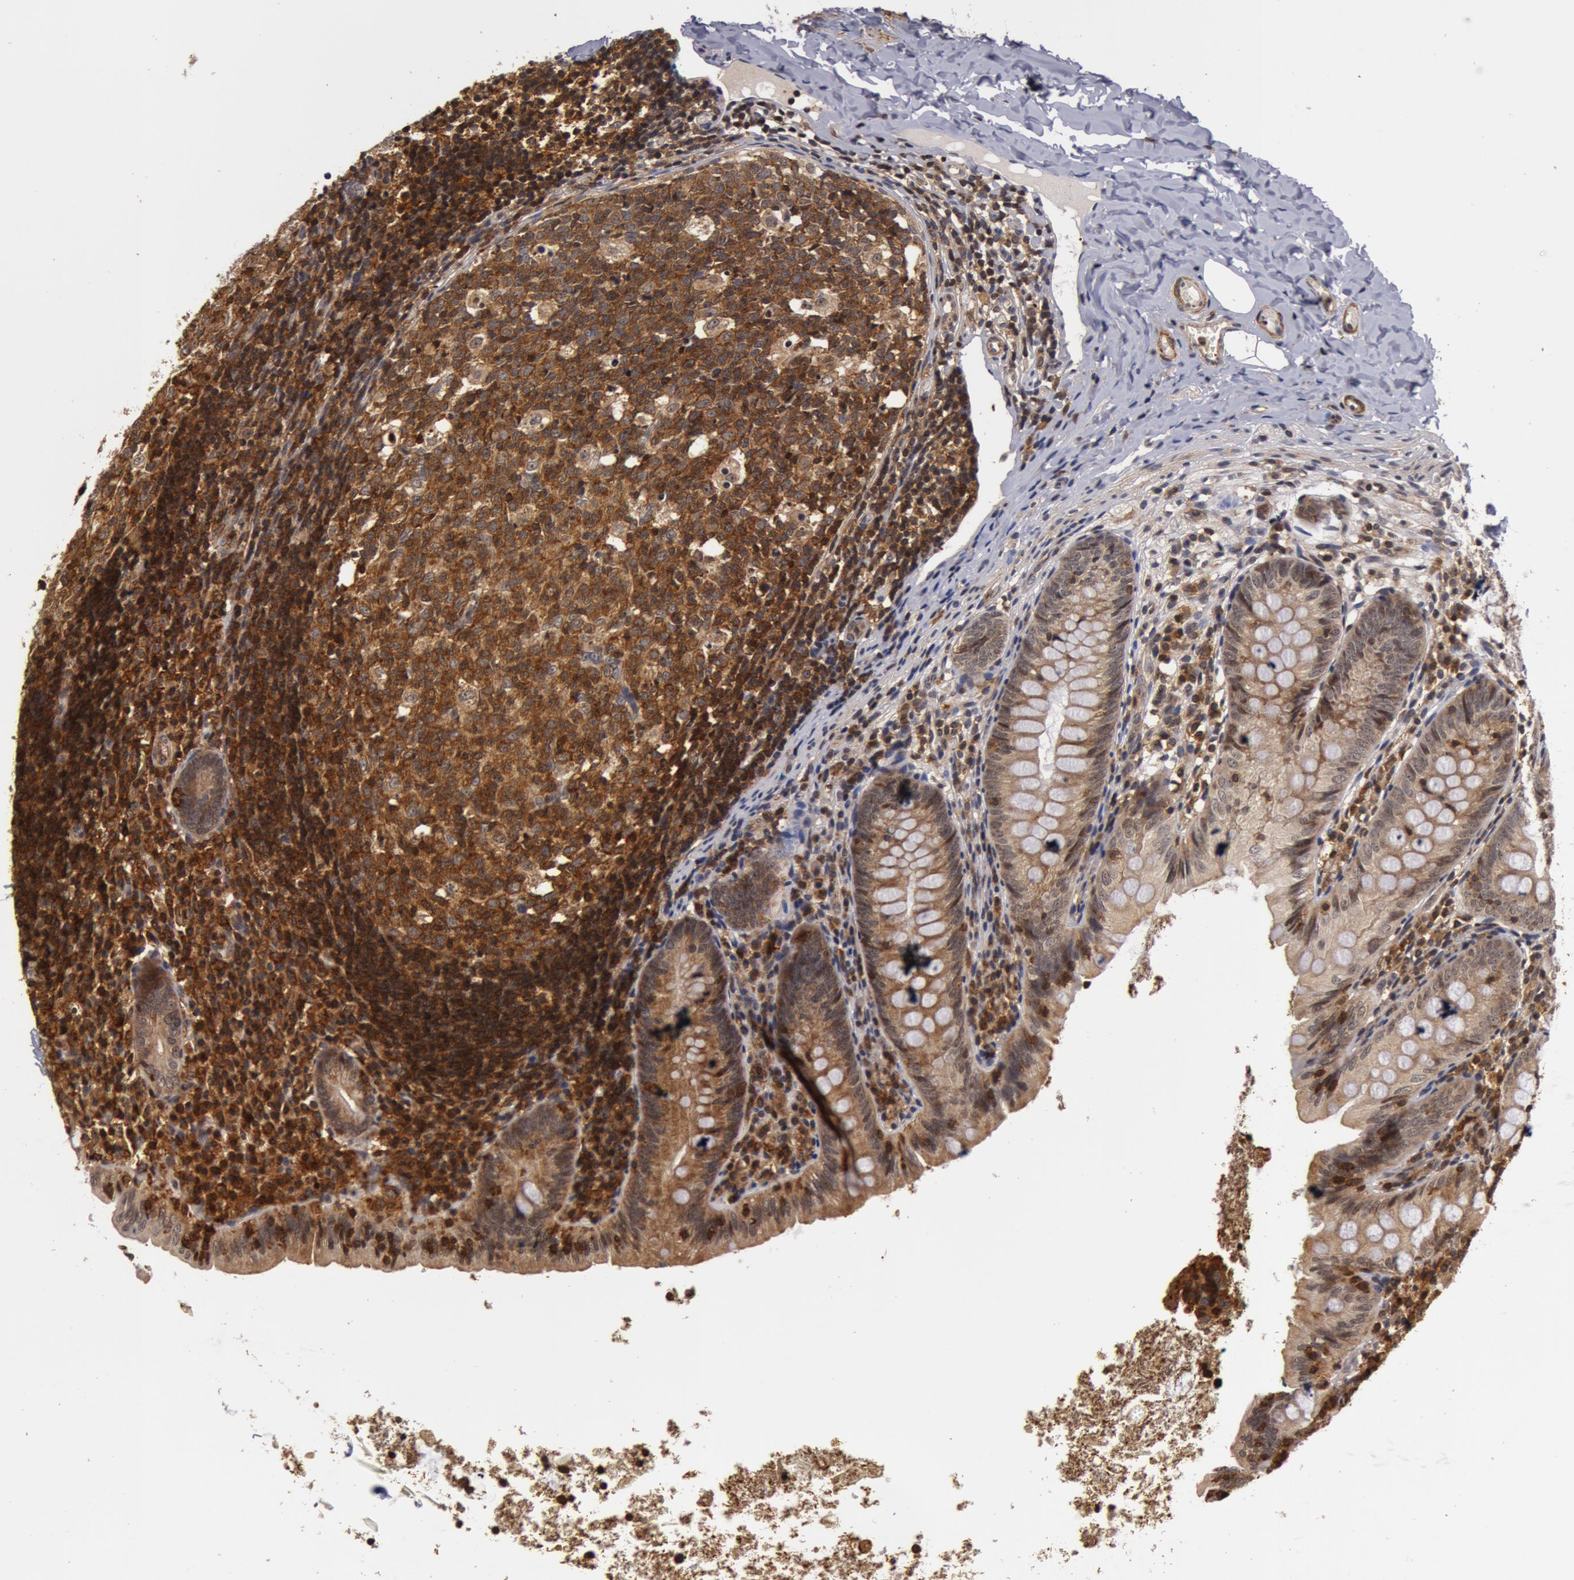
{"staining": {"intensity": "weak", "quantity": "25%-75%", "location": "nuclear"}, "tissue": "appendix", "cell_type": "Glandular cells", "image_type": "normal", "snomed": [{"axis": "morphology", "description": "Normal tissue, NOS"}, {"axis": "topography", "description": "Appendix"}], "caption": "IHC photomicrograph of normal appendix: appendix stained using IHC reveals low levels of weak protein expression localized specifically in the nuclear of glandular cells, appearing as a nuclear brown color.", "gene": "ZNF350", "patient": {"sex": "male", "age": 7}}